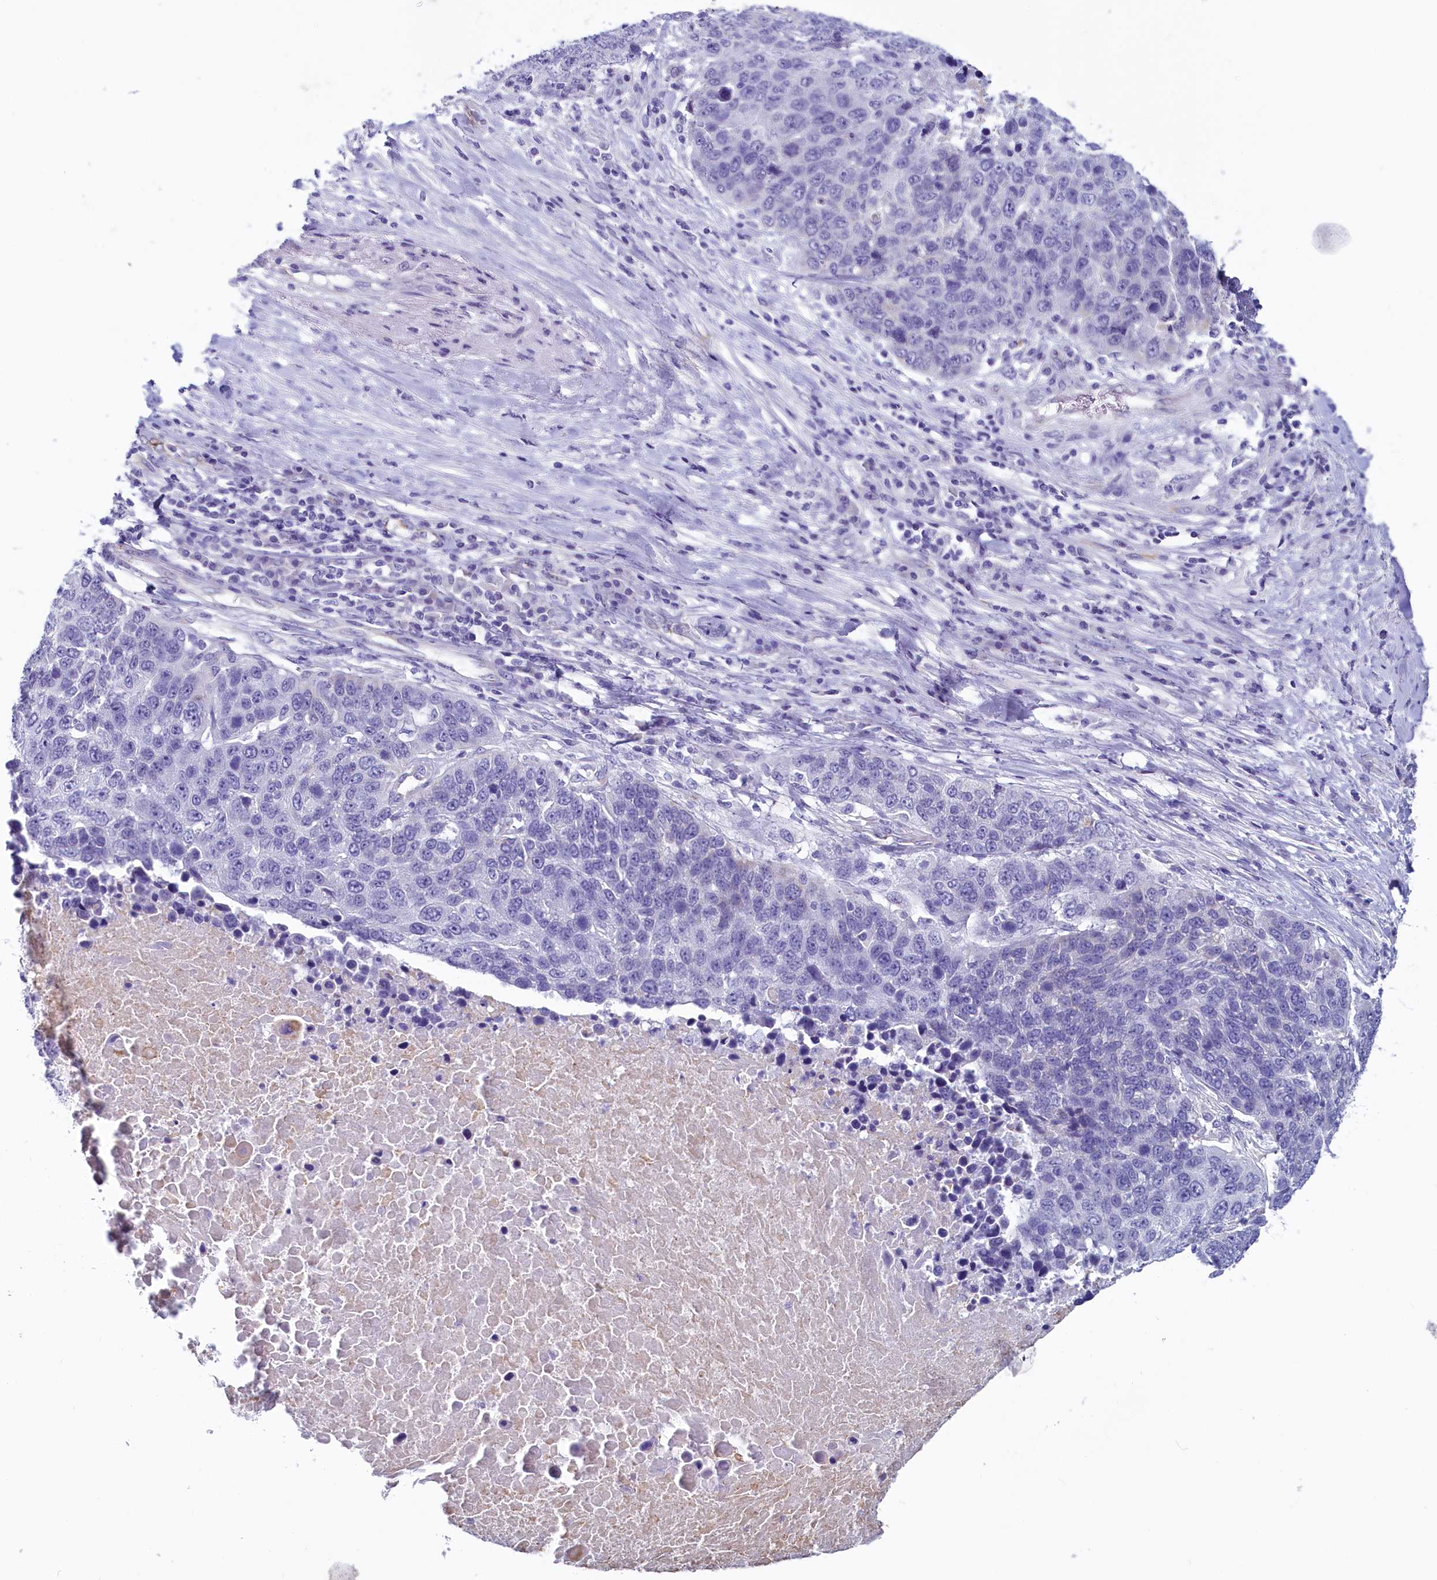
{"staining": {"intensity": "negative", "quantity": "none", "location": "none"}, "tissue": "lung cancer", "cell_type": "Tumor cells", "image_type": "cancer", "snomed": [{"axis": "morphology", "description": "Normal tissue, NOS"}, {"axis": "morphology", "description": "Squamous cell carcinoma, NOS"}, {"axis": "topography", "description": "Lymph node"}, {"axis": "topography", "description": "Lung"}], "caption": "Tumor cells are negative for protein expression in human lung squamous cell carcinoma. (DAB (3,3'-diaminobenzidine) immunohistochemistry (IHC) with hematoxylin counter stain).", "gene": "INSC", "patient": {"sex": "male", "age": 66}}